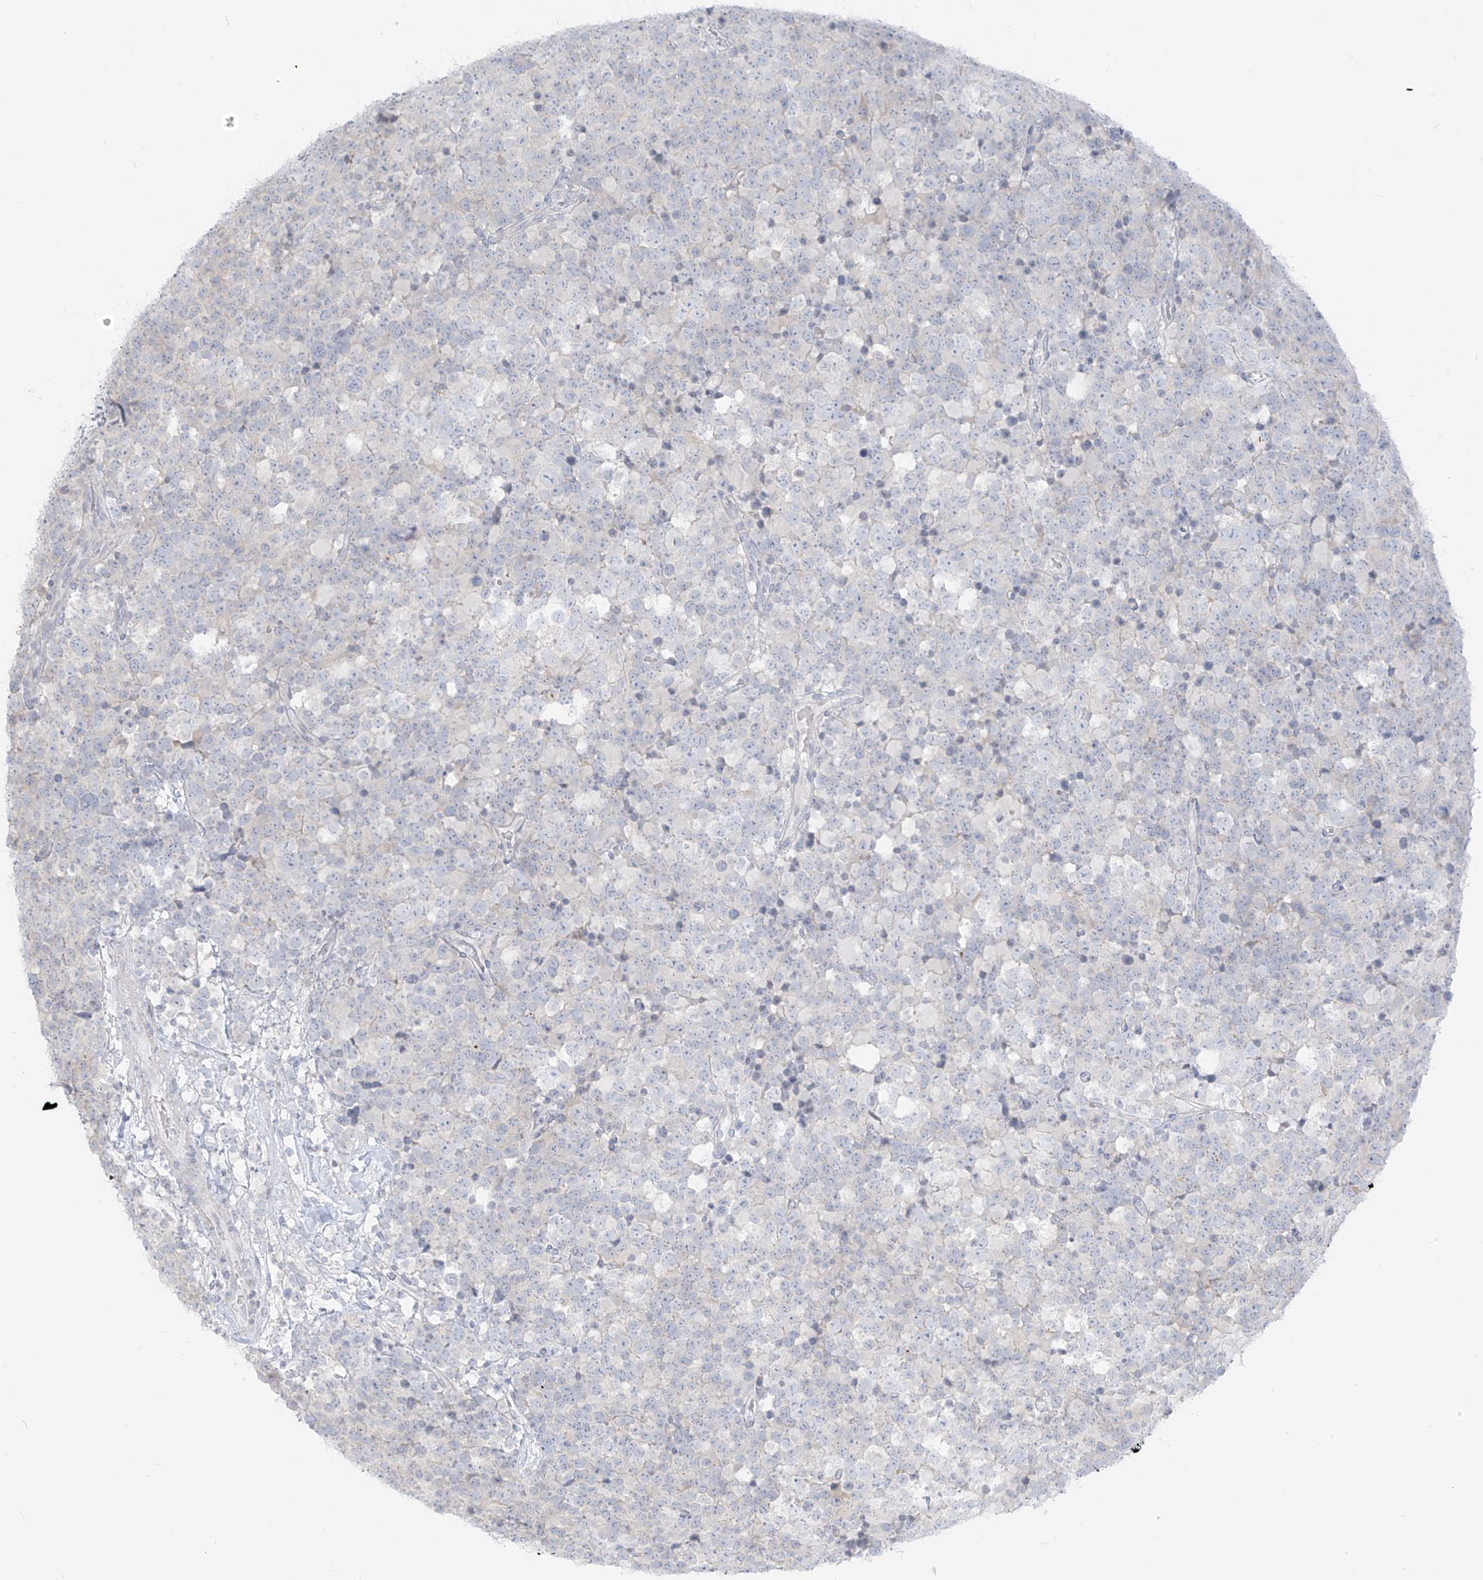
{"staining": {"intensity": "negative", "quantity": "none", "location": "none"}, "tissue": "testis cancer", "cell_type": "Tumor cells", "image_type": "cancer", "snomed": [{"axis": "morphology", "description": "Seminoma, NOS"}, {"axis": "topography", "description": "Testis"}], "caption": "The image exhibits no significant positivity in tumor cells of testis cancer.", "gene": "OSBPL7", "patient": {"sex": "male", "age": 71}}